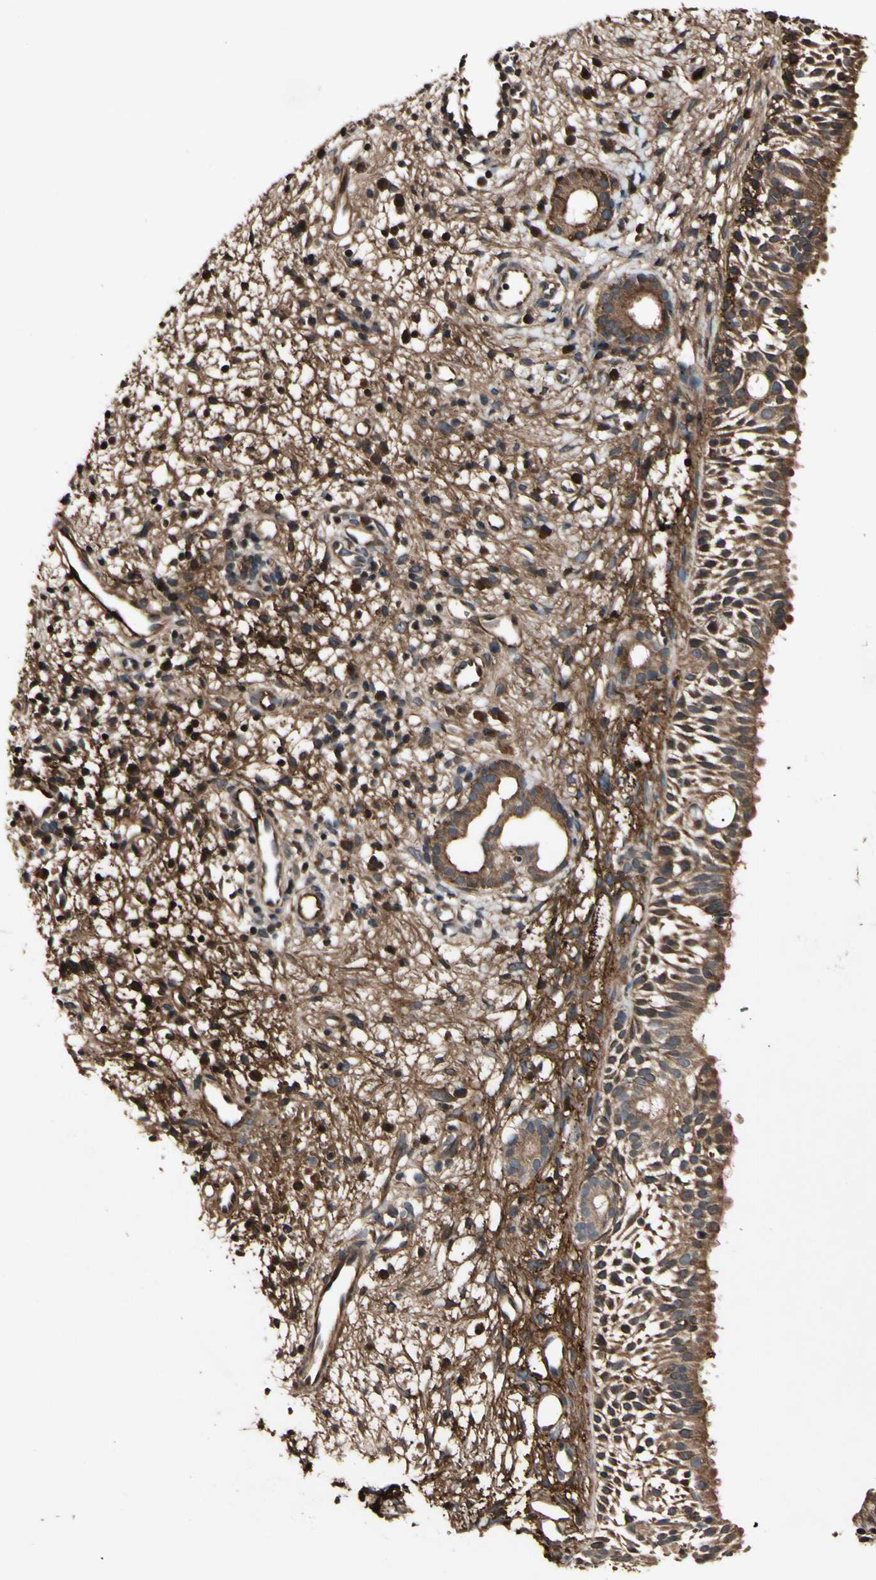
{"staining": {"intensity": "strong", "quantity": ">75%", "location": "cytoplasmic/membranous"}, "tissue": "nasopharynx", "cell_type": "Respiratory epithelial cells", "image_type": "normal", "snomed": [{"axis": "morphology", "description": "Normal tissue, NOS"}, {"axis": "topography", "description": "Nasopharynx"}], "caption": "Protein expression analysis of normal human nasopharynx reveals strong cytoplasmic/membranous positivity in about >75% of respiratory epithelial cells.", "gene": "PLAT", "patient": {"sex": "male", "age": 22}}